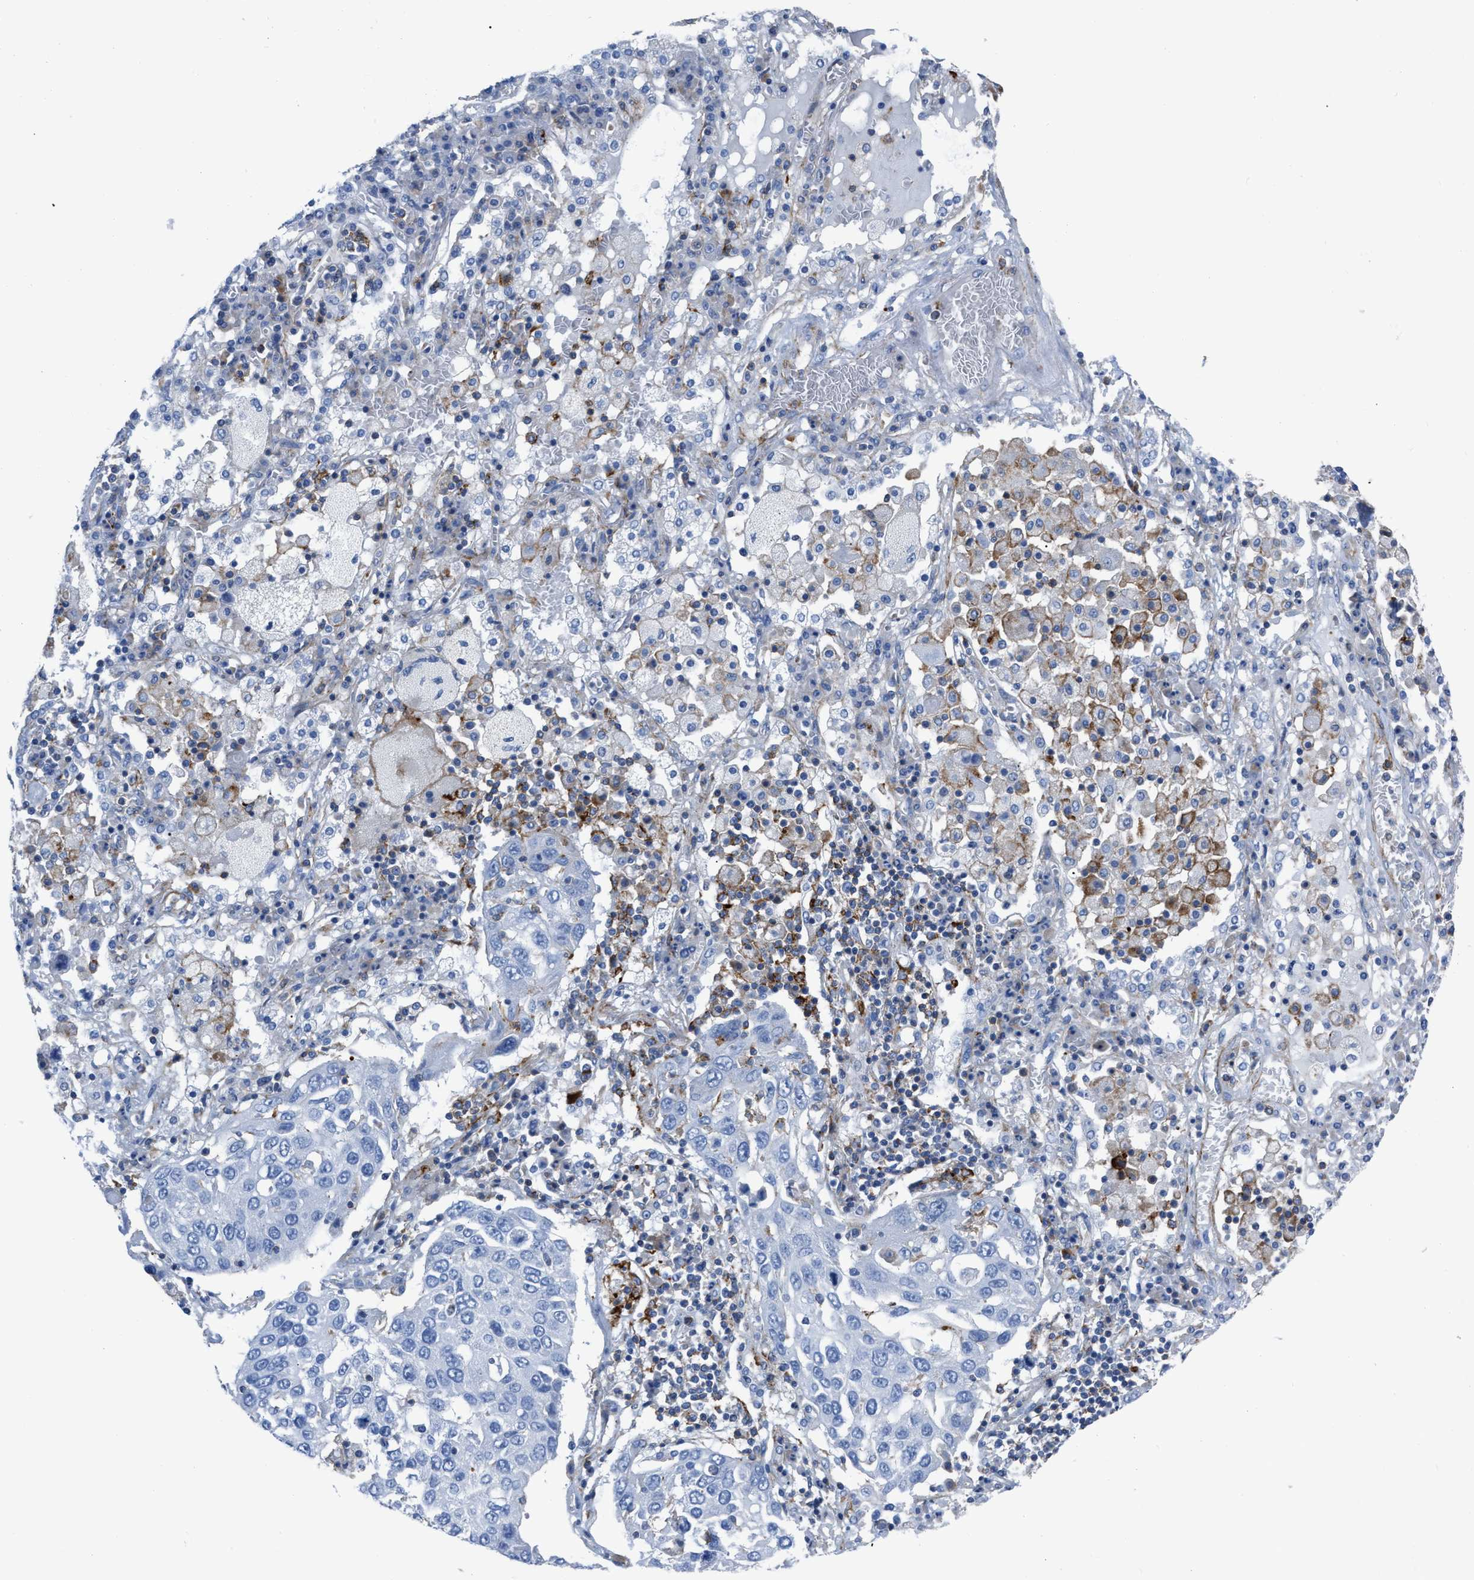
{"staining": {"intensity": "negative", "quantity": "none", "location": "none"}, "tissue": "lung cancer", "cell_type": "Tumor cells", "image_type": "cancer", "snomed": [{"axis": "morphology", "description": "Squamous cell carcinoma, NOS"}, {"axis": "topography", "description": "Lung"}], "caption": "An IHC image of lung cancer (squamous cell carcinoma) is shown. There is no staining in tumor cells of lung cancer (squamous cell carcinoma).", "gene": "PRMT2", "patient": {"sex": "male", "age": 65}}